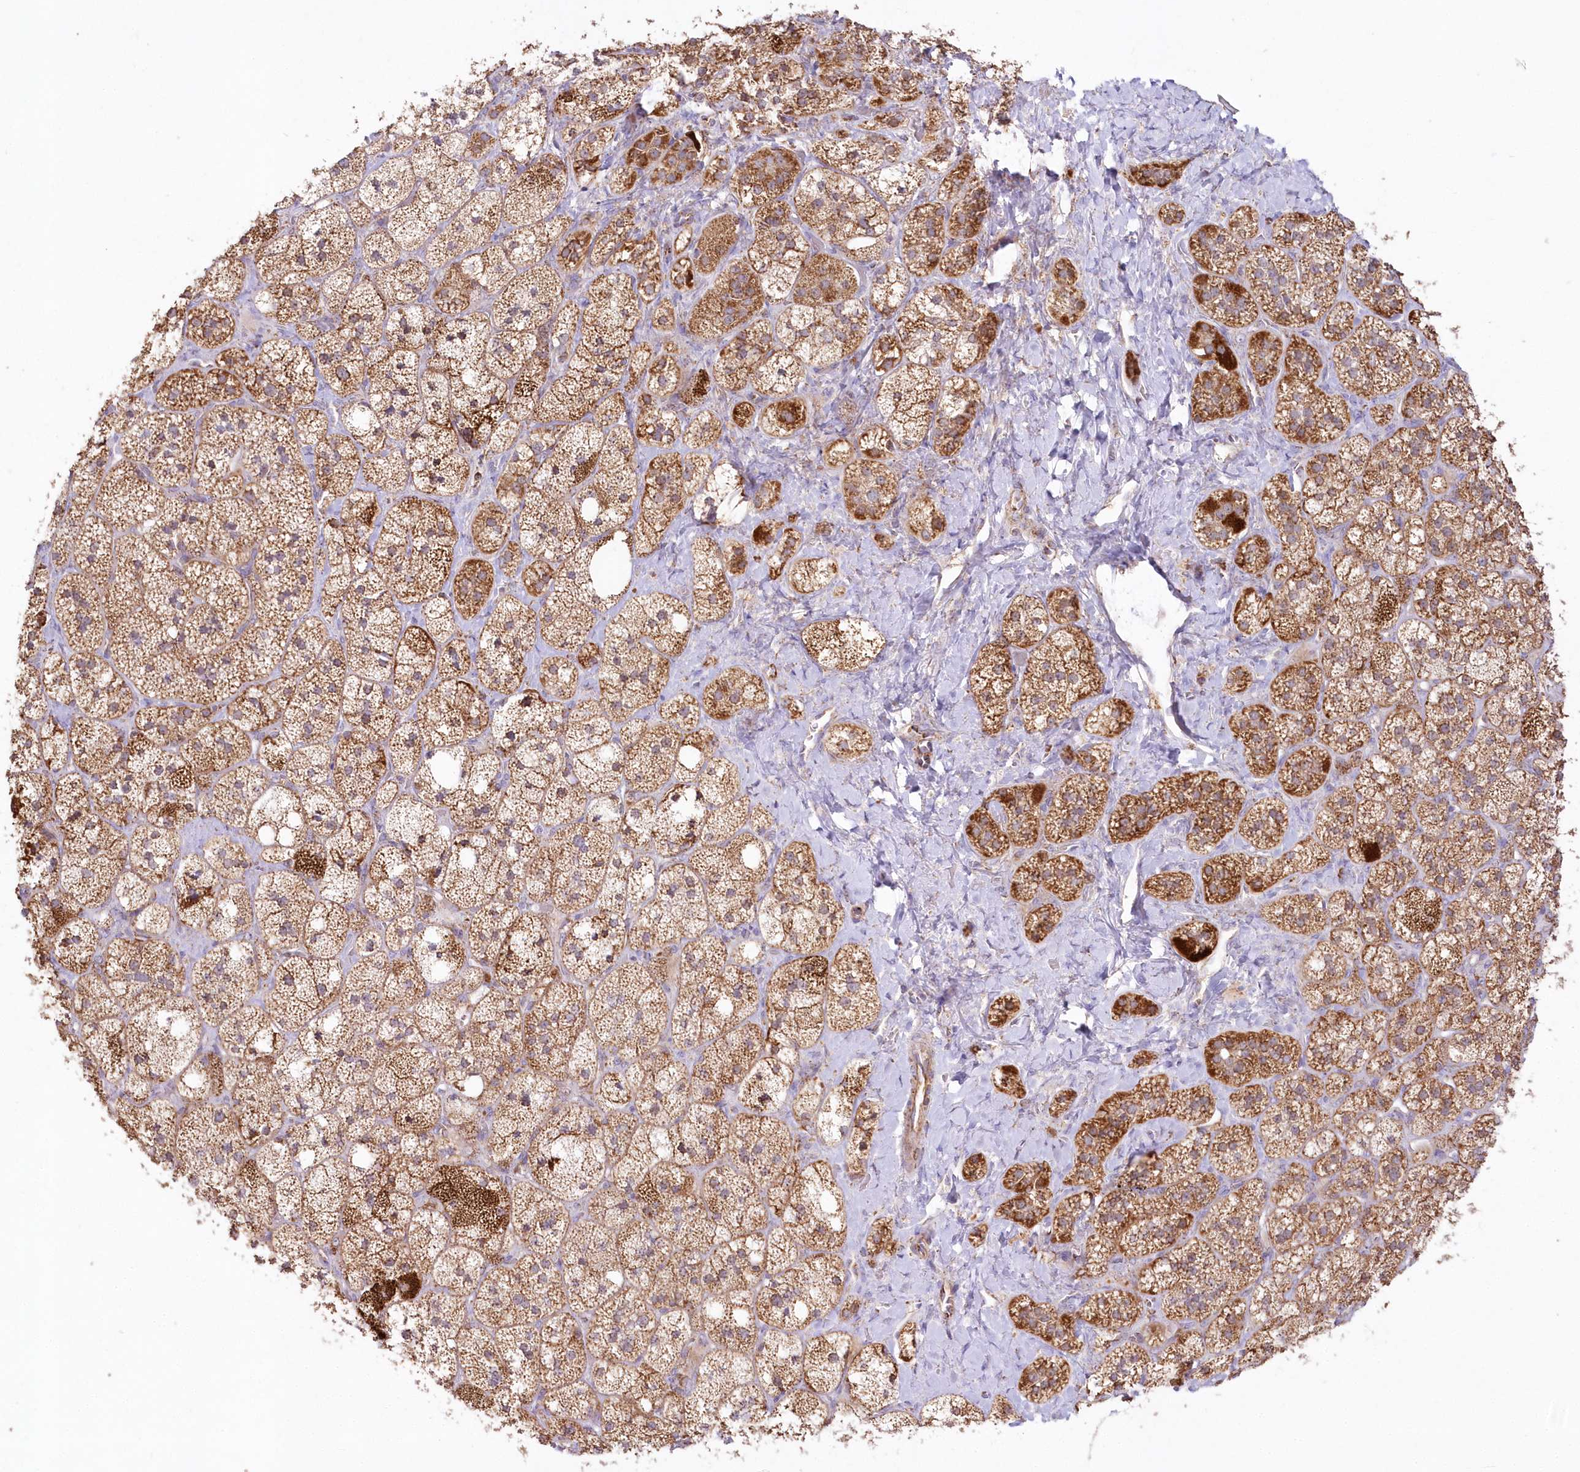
{"staining": {"intensity": "strong", "quantity": ">75%", "location": "cytoplasmic/membranous"}, "tissue": "adrenal gland", "cell_type": "Glandular cells", "image_type": "normal", "snomed": [{"axis": "morphology", "description": "Normal tissue, NOS"}, {"axis": "topography", "description": "Adrenal gland"}], "caption": "High-magnification brightfield microscopy of unremarkable adrenal gland stained with DAB (brown) and counterstained with hematoxylin (blue). glandular cells exhibit strong cytoplasmic/membranous positivity is appreciated in about>75% of cells.", "gene": "DNA2", "patient": {"sex": "male", "age": 61}}